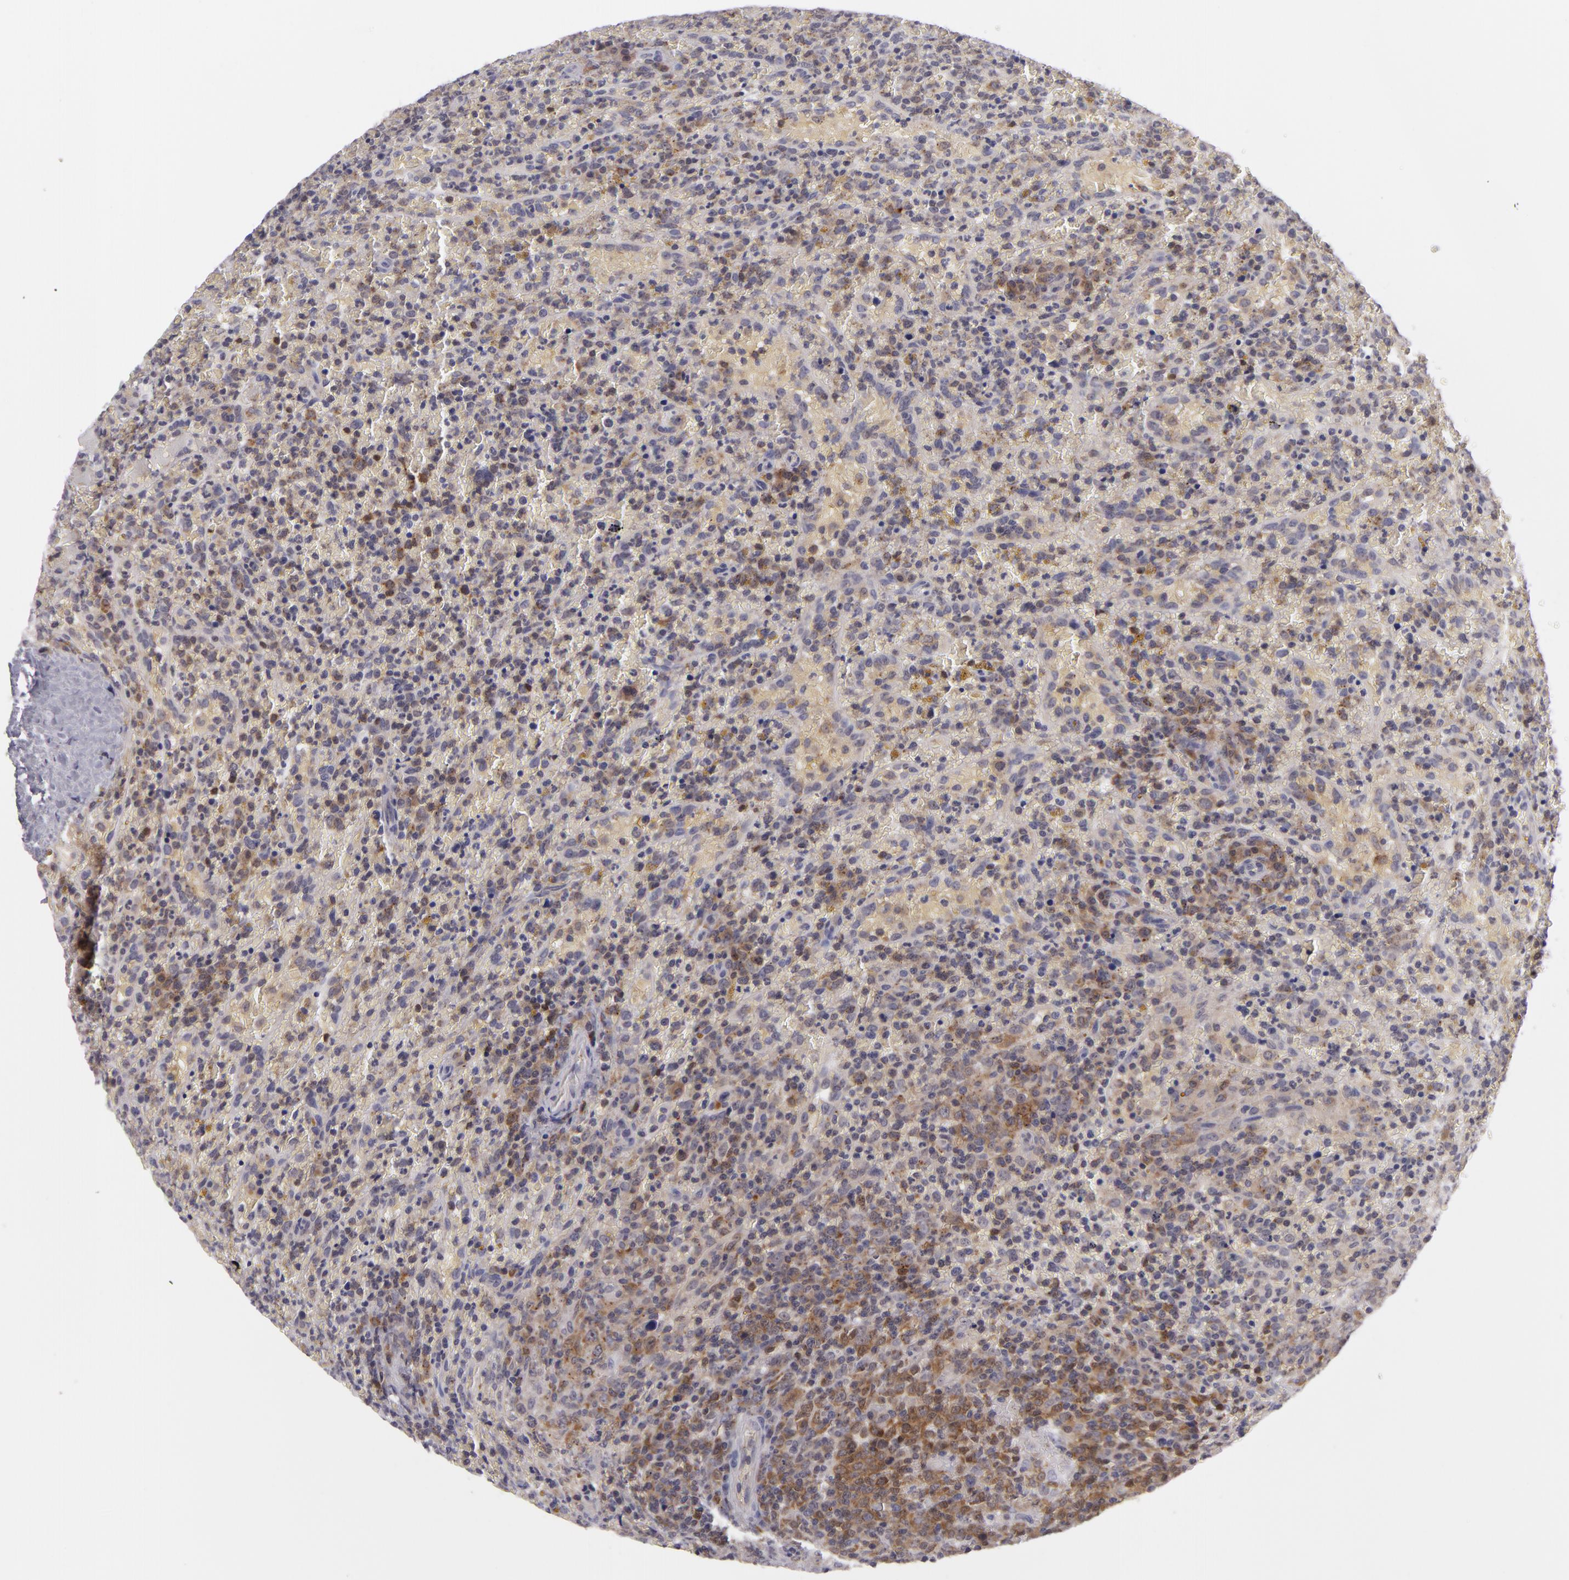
{"staining": {"intensity": "strong", "quantity": "25%-75%", "location": "cytoplasmic/membranous"}, "tissue": "lymphoma", "cell_type": "Tumor cells", "image_type": "cancer", "snomed": [{"axis": "morphology", "description": "Malignant lymphoma, non-Hodgkin's type, High grade"}, {"axis": "topography", "description": "Spleen"}, {"axis": "topography", "description": "Lymph node"}], "caption": "Lymphoma was stained to show a protein in brown. There is high levels of strong cytoplasmic/membranous expression in approximately 25%-75% of tumor cells.", "gene": "BCL10", "patient": {"sex": "female", "age": 70}}